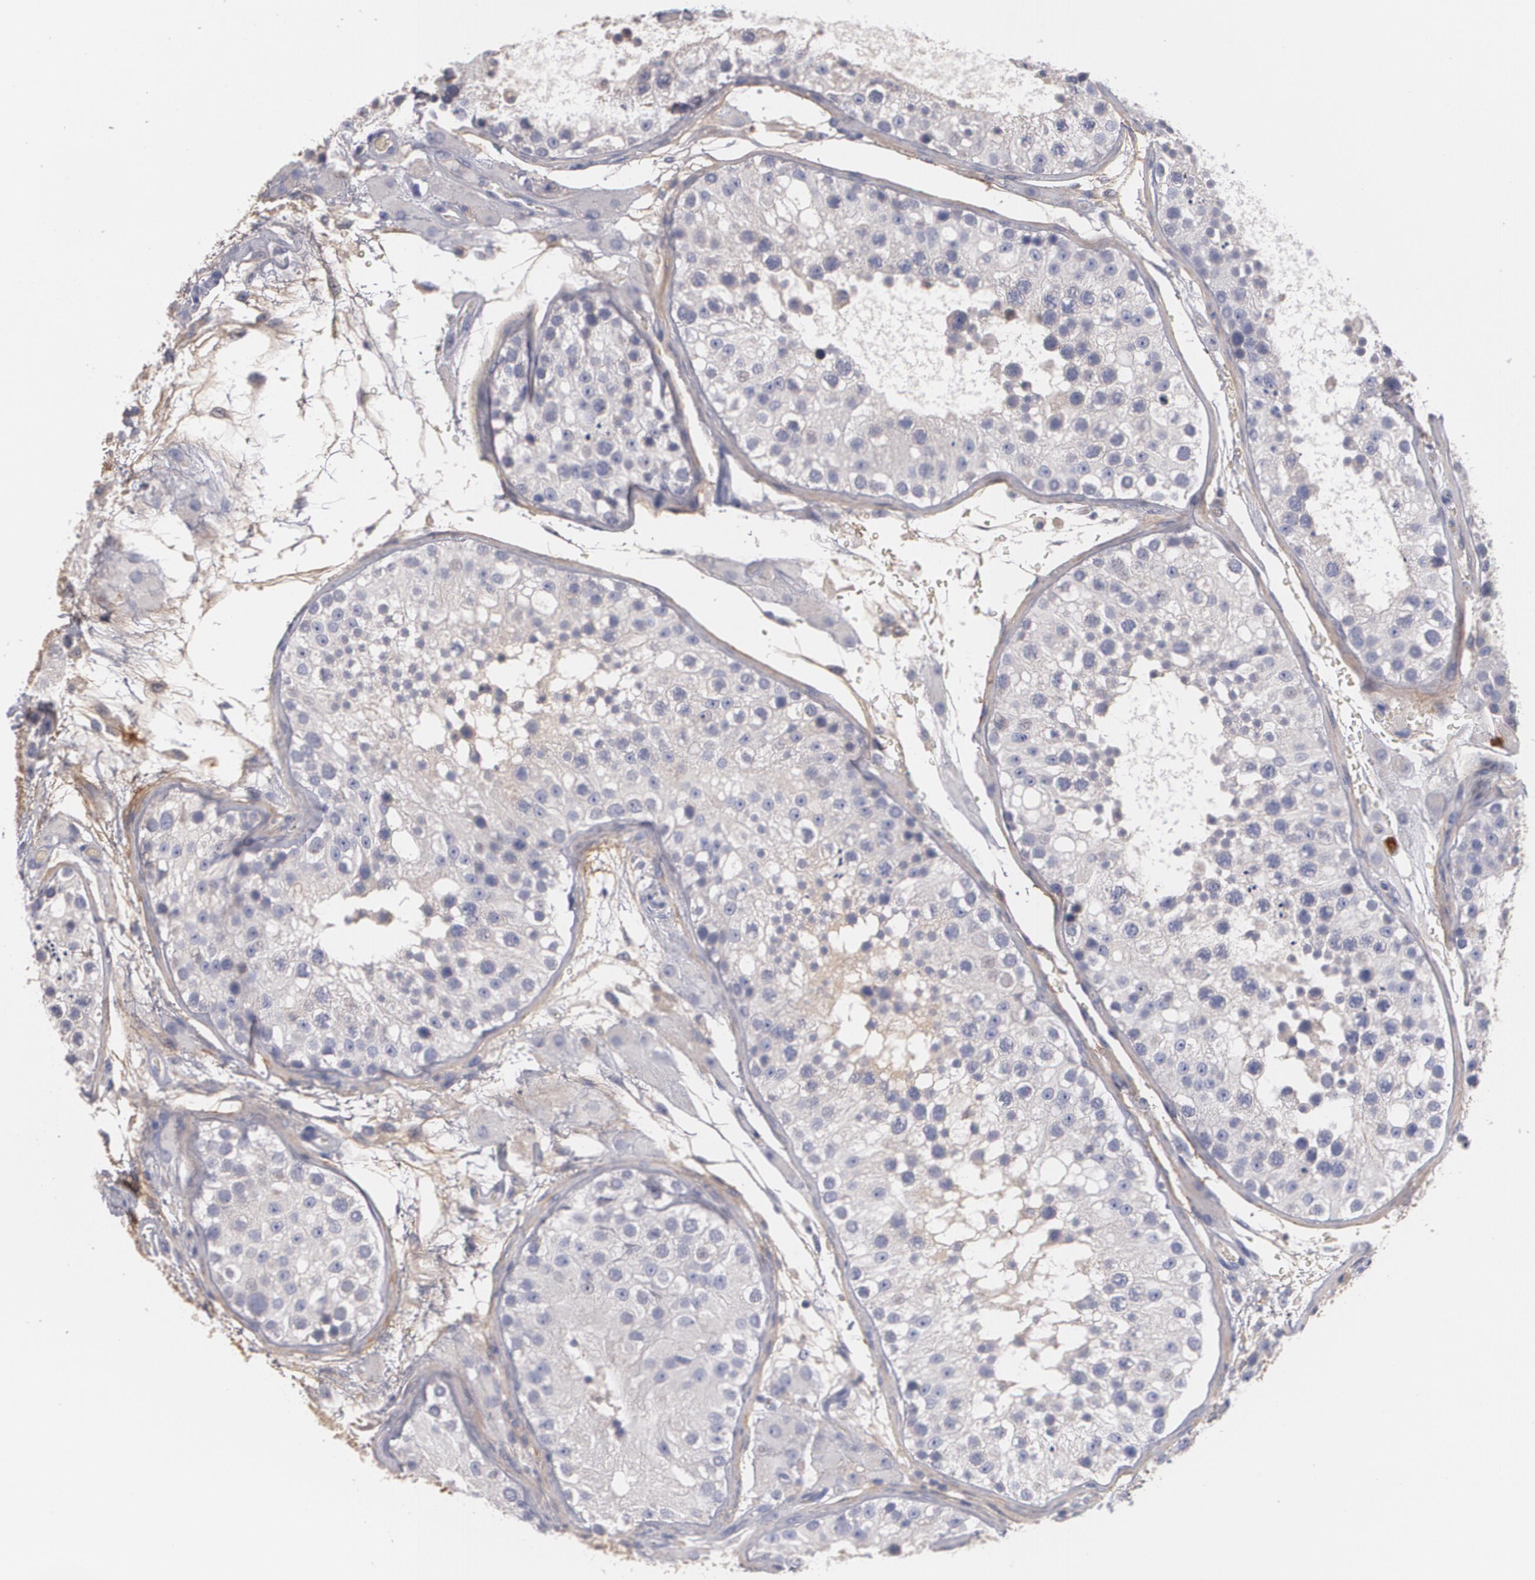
{"staining": {"intensity": "negative", "quantity": "none", "location": "none"}, "tissue": "testis", "cell_type": "Cells in seminiferous ducts", "image_type": "normal", "snomed": [{"axis": "morphology", "description": "Normal tissue, NOS"}, {"axis": "topography", "description": "Testis"}], "caption": "Testis stained for a protein using immunohistochemistry exhibits no positivity cells in seminiferous ducts.", "gene": "FBLN1", "patient": {"sex": "male", "age": 26}}